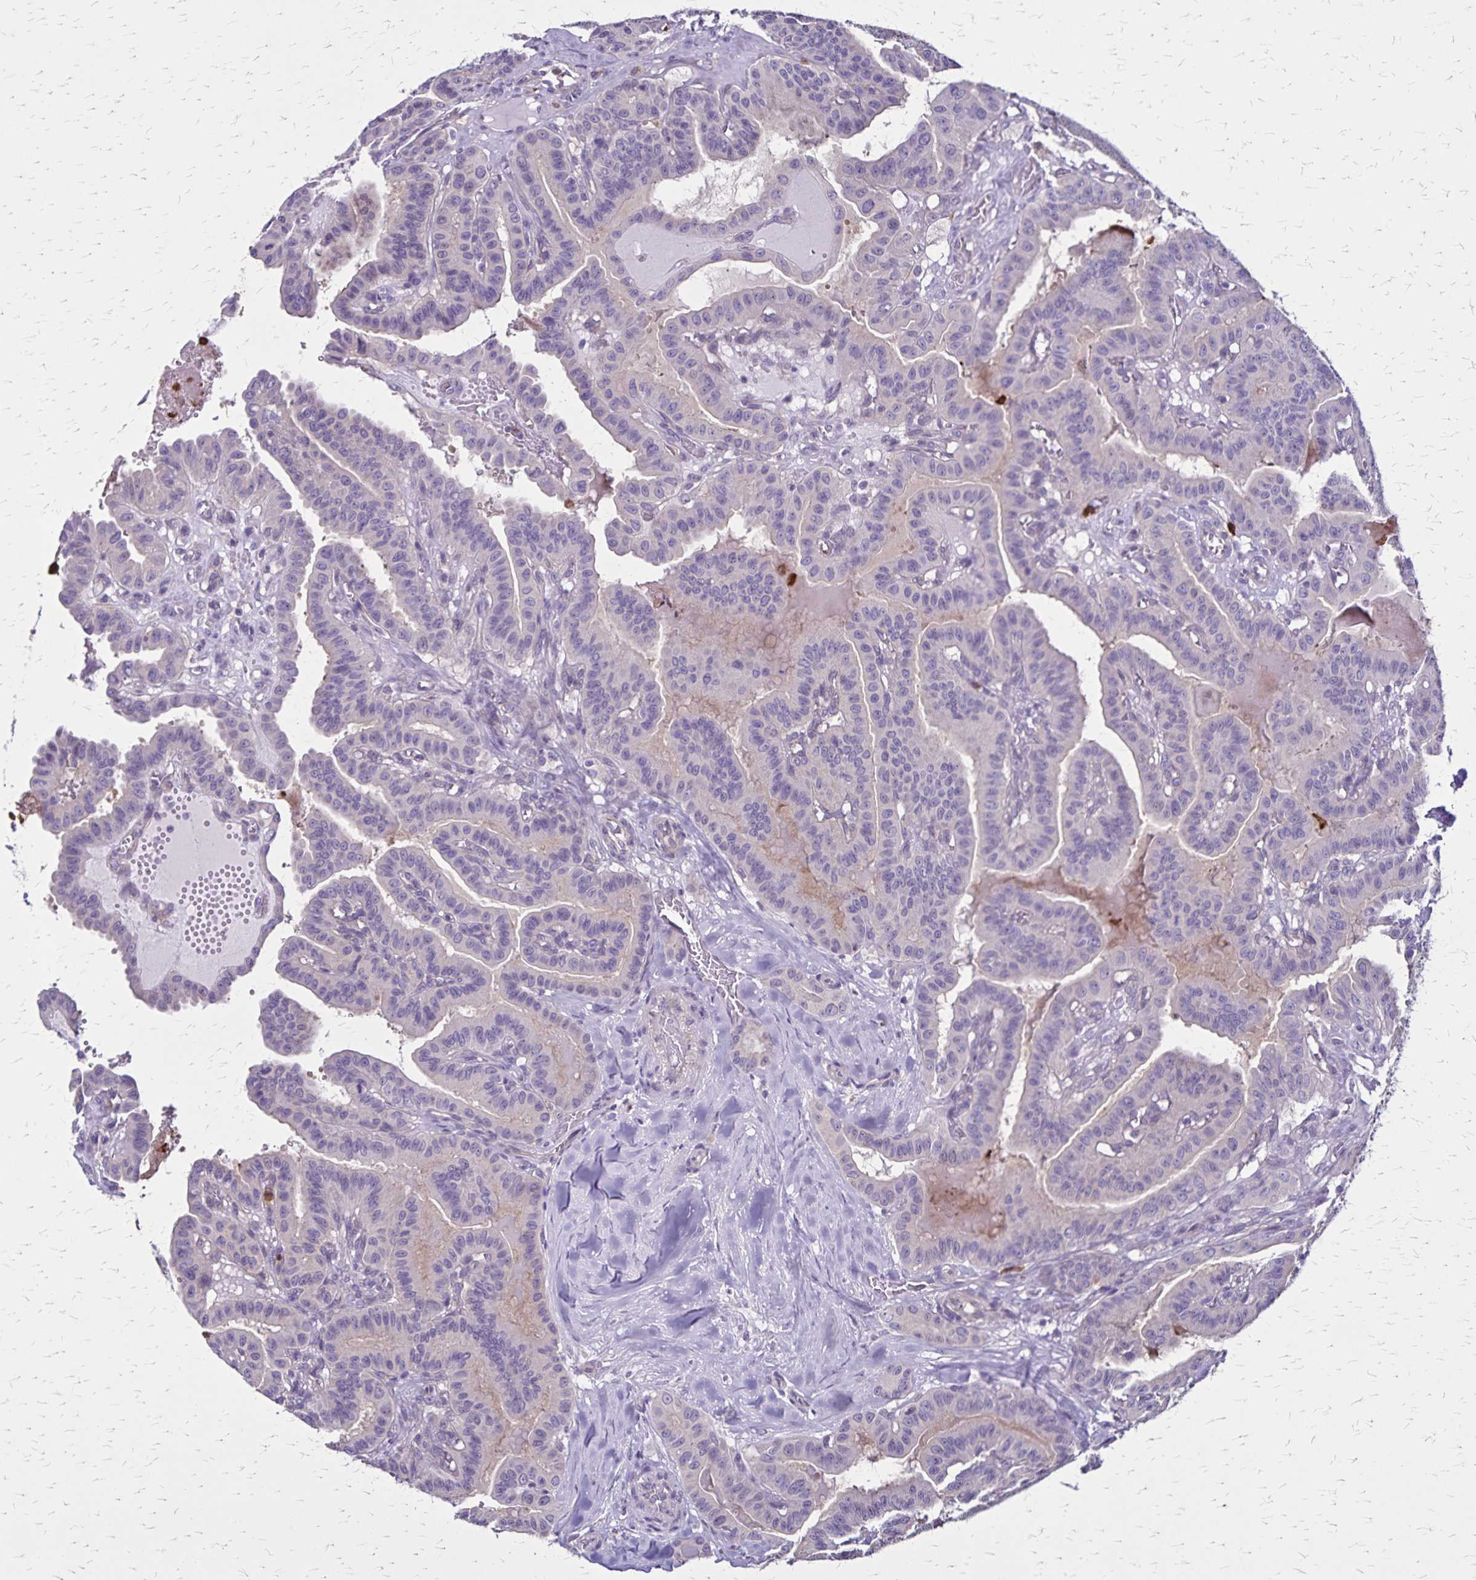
{"staining": {"intensity": "negative", "quantity": "none", "location": "none"}, "tissue": "thyroid cancer", "cell_type": "Tumor cells", "image_type": "cancer", "snomed": [{"axis": "morphology", "description": "Papillary adenocarcinoma, NOS"}, {"axis": "topography", "description": "Thyroid gland"}], "caption": "Thyroid papillary adenocarcinoma was stained to show a protein in brown. There is no significant positivity in tumor cells. (DAB immunohistochemistry (IHC) with hematoxylin counter stain).", "gene": "ULBP3", "patient": {"sex": "male", "age": 87}}